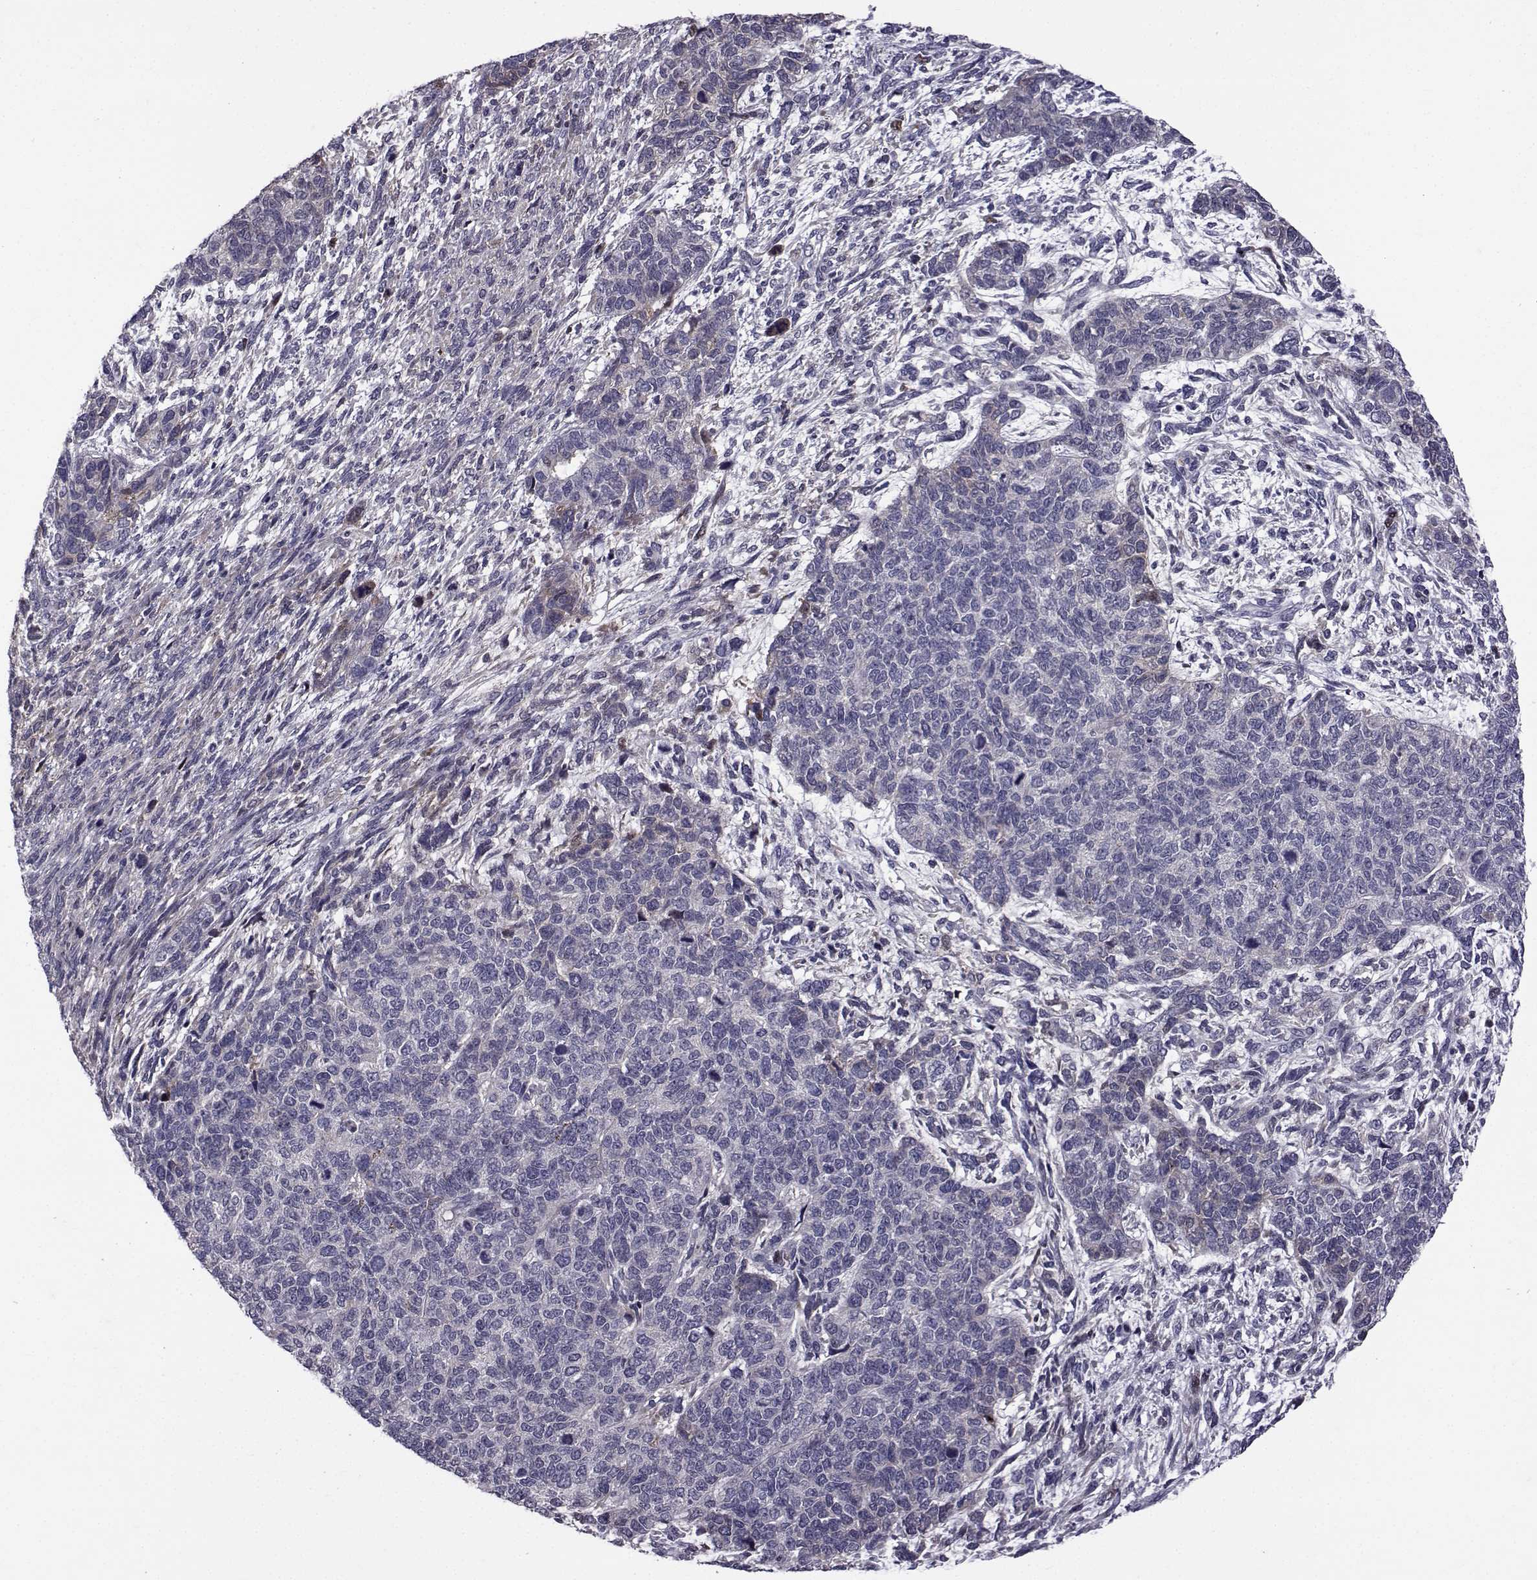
{"staining": {"intensity": "negative", "quantity": "none", "location": "none"}, "tissue": "cervical cancer", "cell_type": "Tumor cells", "image_type": "cancer", "snomed": [{"axis": "morphology", "description": "Squamous cell carcinoma, NOS"}, {"axis": "topography", "description": "Cervix"}], "caption": "This is an immunohistochemistry (IHC) image of human cervical squamous cell carcinoma. There is no positivity in tumor cells.", "gene": "TNFRSF11B", "patient": {"sex": "female", "age": 63}}